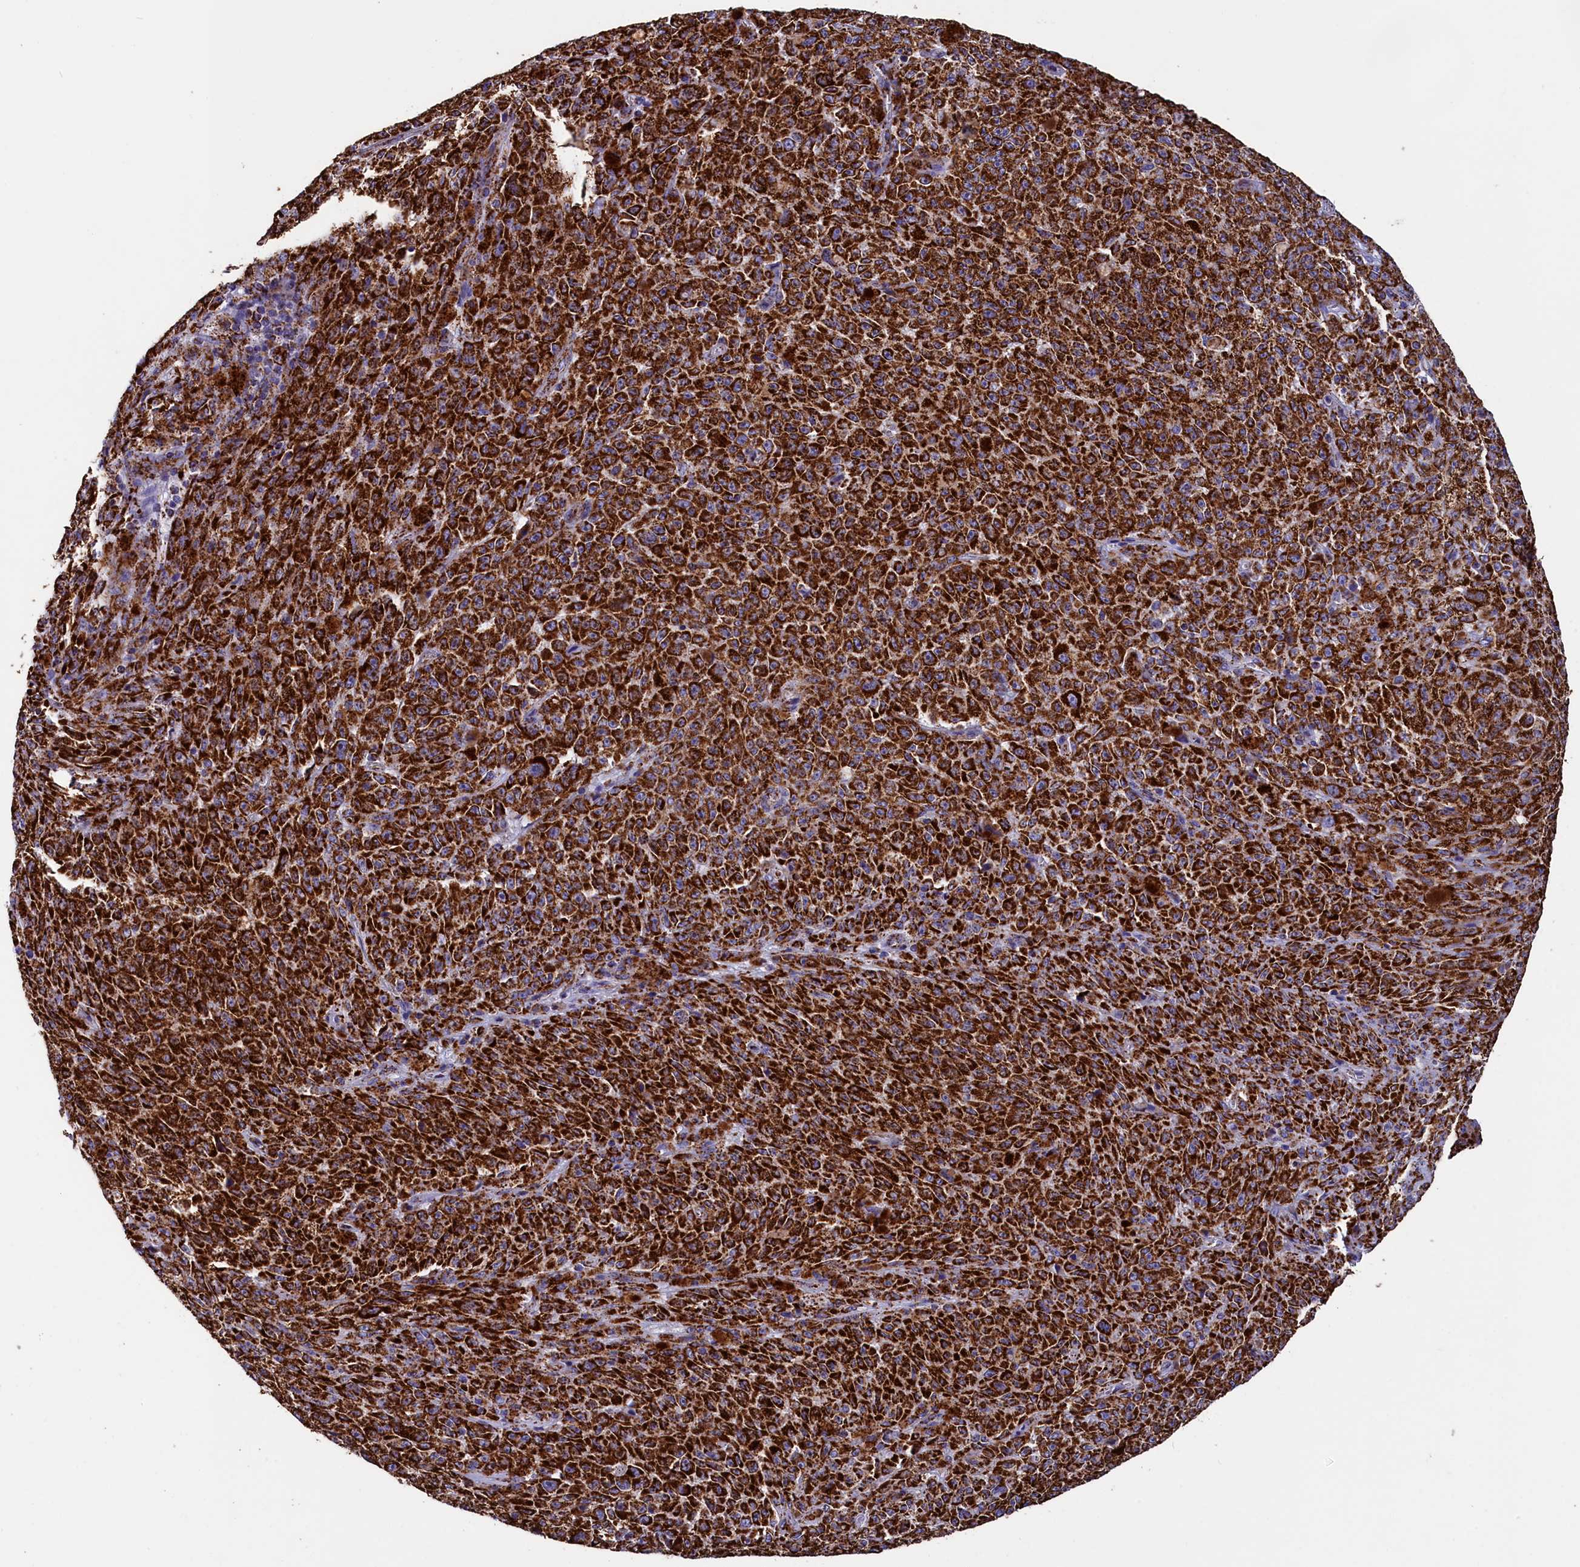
{"staining": {"intensity": "strong", "quantity": ">75%", "location": "cytoplasmic/membranous"}, "tissue": "melanoma", "cell_type": "Tumor cells", "image_type": "cancer", "snomed": [{"axis": "morphology", "description": "Malignant melanoma, NOS"}, {"axis": "topography", "description": "Skin"}], "caption": "Melanoma tissue reveals strong cytoplasmic/membranous expression in about >75% of tumor cells, visualized by immunohistochemistry.", "gene": "SLC39A3", "patient": {"sex": "female", "age": 82}}